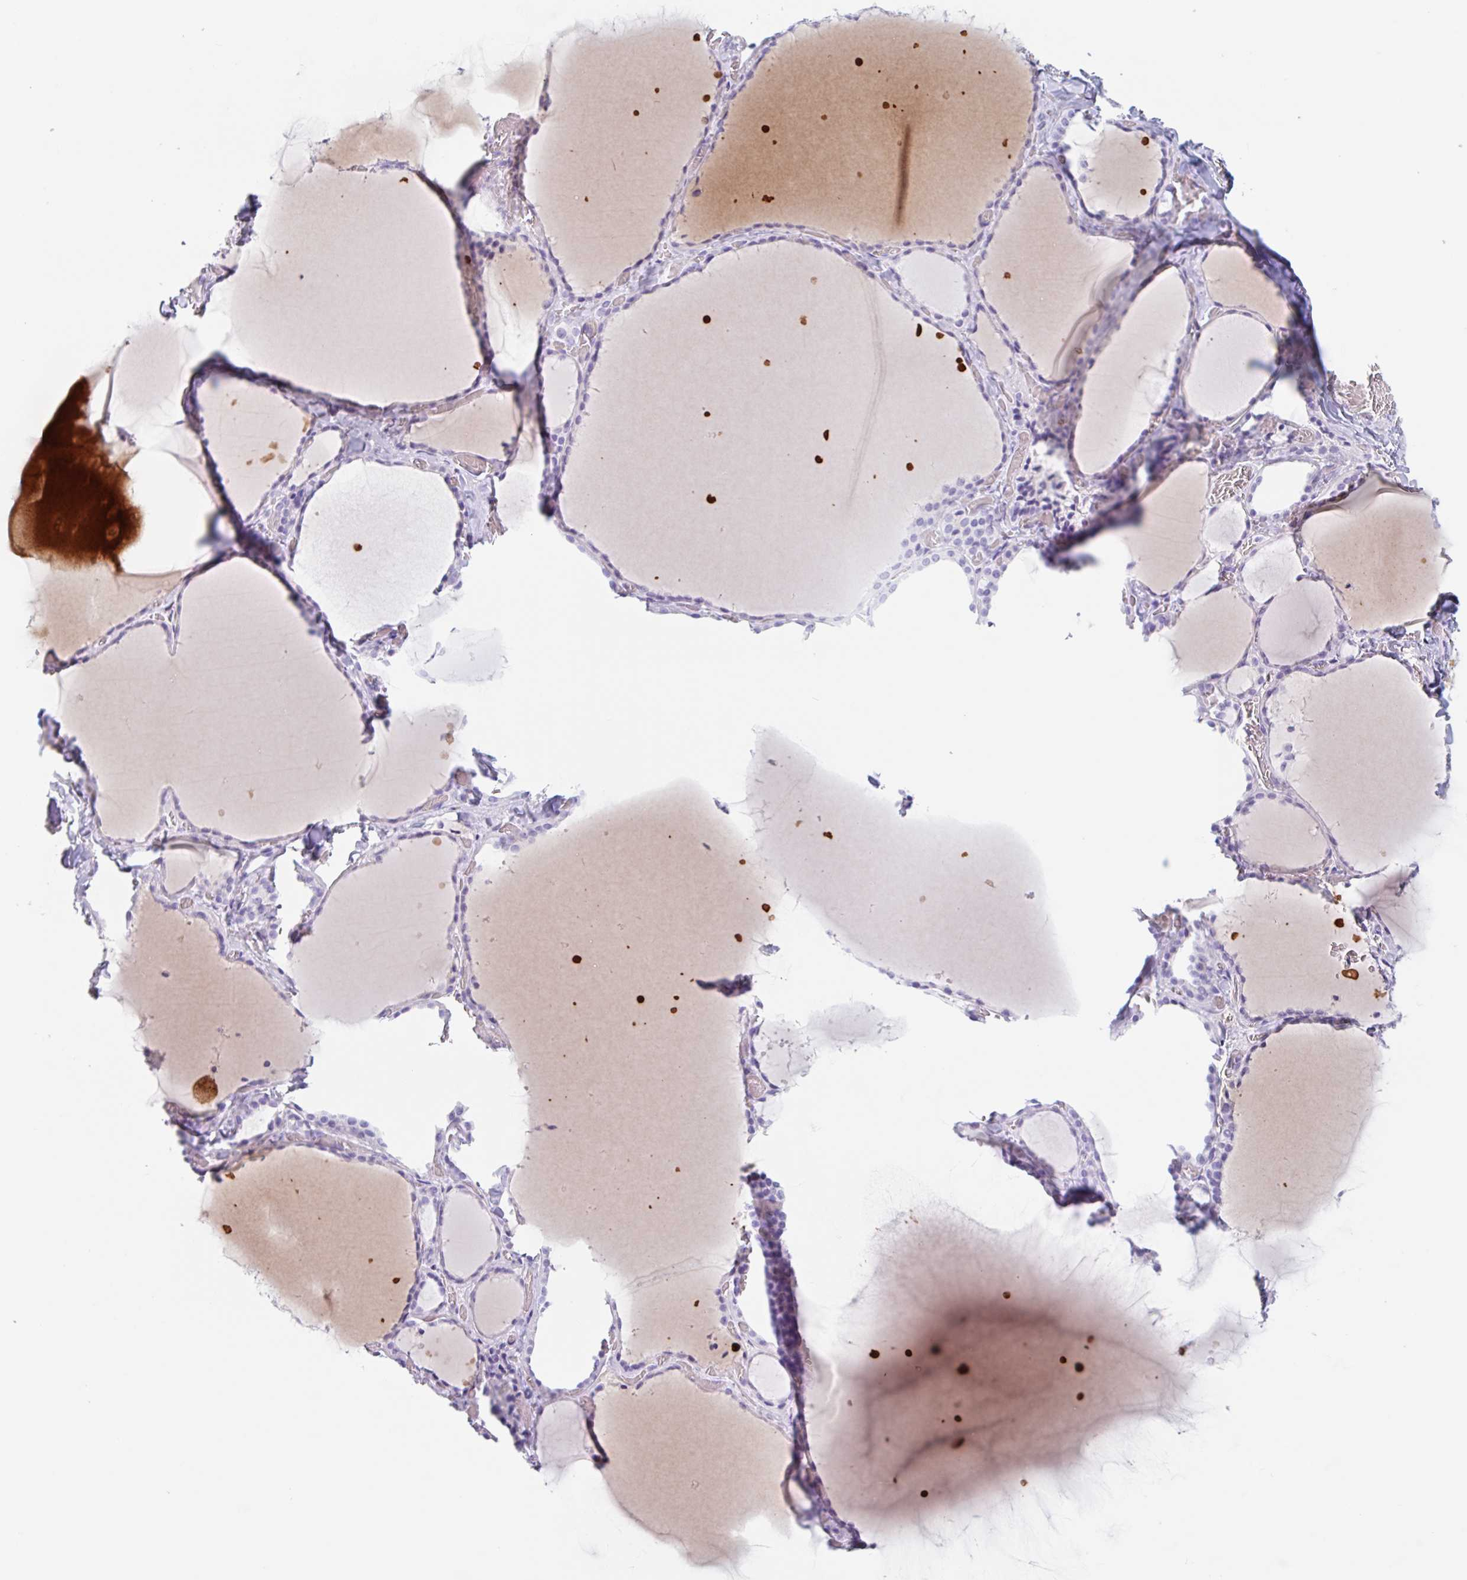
{"staining": {"intensity": "negative", "quantity": "none", "location": "none"}, "tissue": "thyroid gland", "cell_type": "Glandular cells", "image_type": "normal", "snomed": [{"axis": "morphology", "description": "Normal tissue, NOS"}, {"axis": "topography", "description": "Thyroid gland"}], "caption": "DAB (3,3'-diaminobenzidine) immunohistochemical staining of unremarkable thyroid gland displays no significant expression in glandular cells. (Brightfield microscopy of DAB immunohistochemistry (IHC) at high magnification).", "gene": "EMC4", "patient": {"sex": "female", "age": 36}}